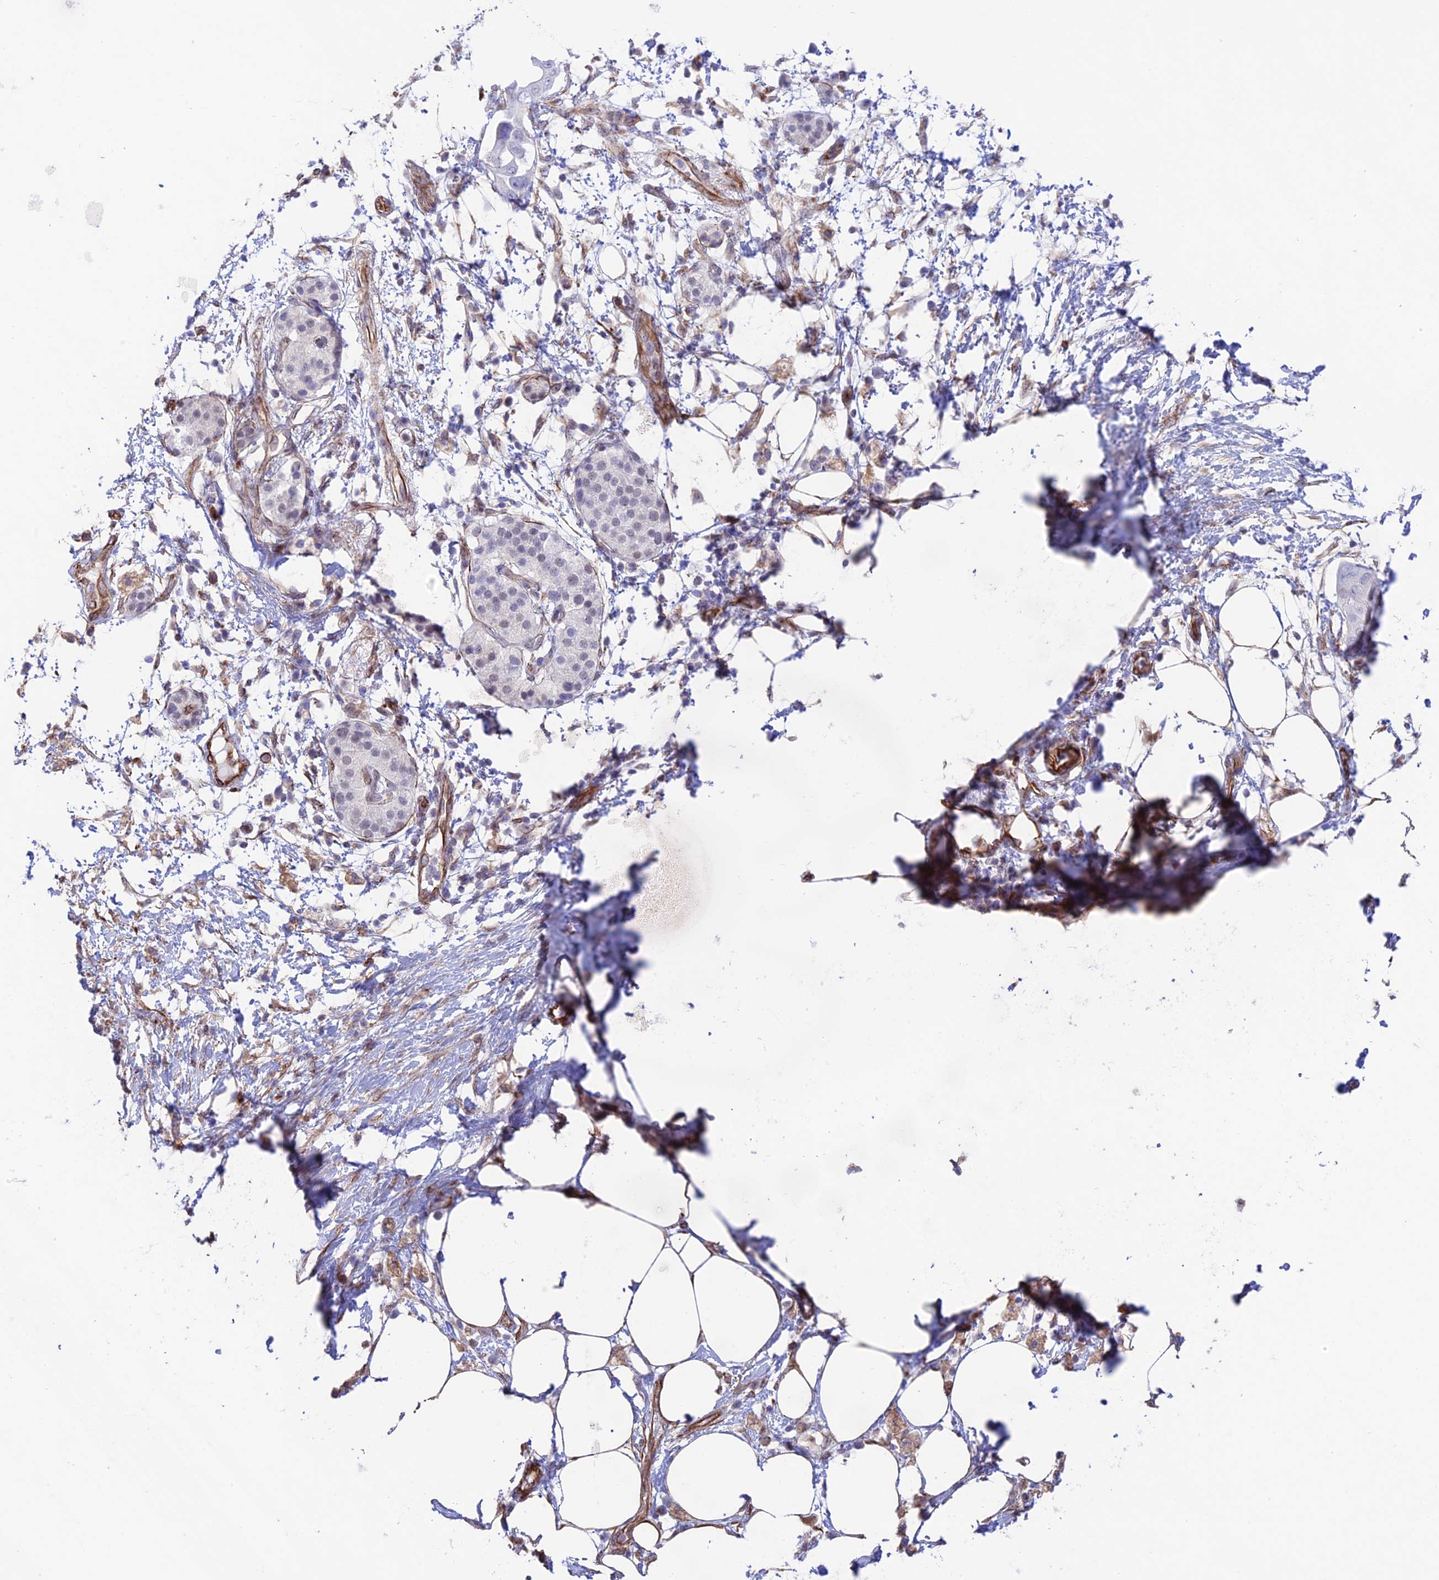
{"staining": {"intensity": "negative", "quantity": "none", "location": "none"}, "tissue": "pancreatic cancer", "cell_type": "Tumor cells", "image_type": "cancer", "snomed": [{"axis": "morphology", "description": "Adenocarcinoma, NOS"}, {"axis": "topography", "description": "Pancreas"}], "caption": "High magnification brightfield microscopy of pancreatic adenocarcinoma stained with DAB (3,3'-diaminobenzidine) (brown) and counterstained with hematoxylin (blue): tumor cells show no significant staining.", "gene": "ZNF652", "patient": {"sex": "male", "age": 68}}